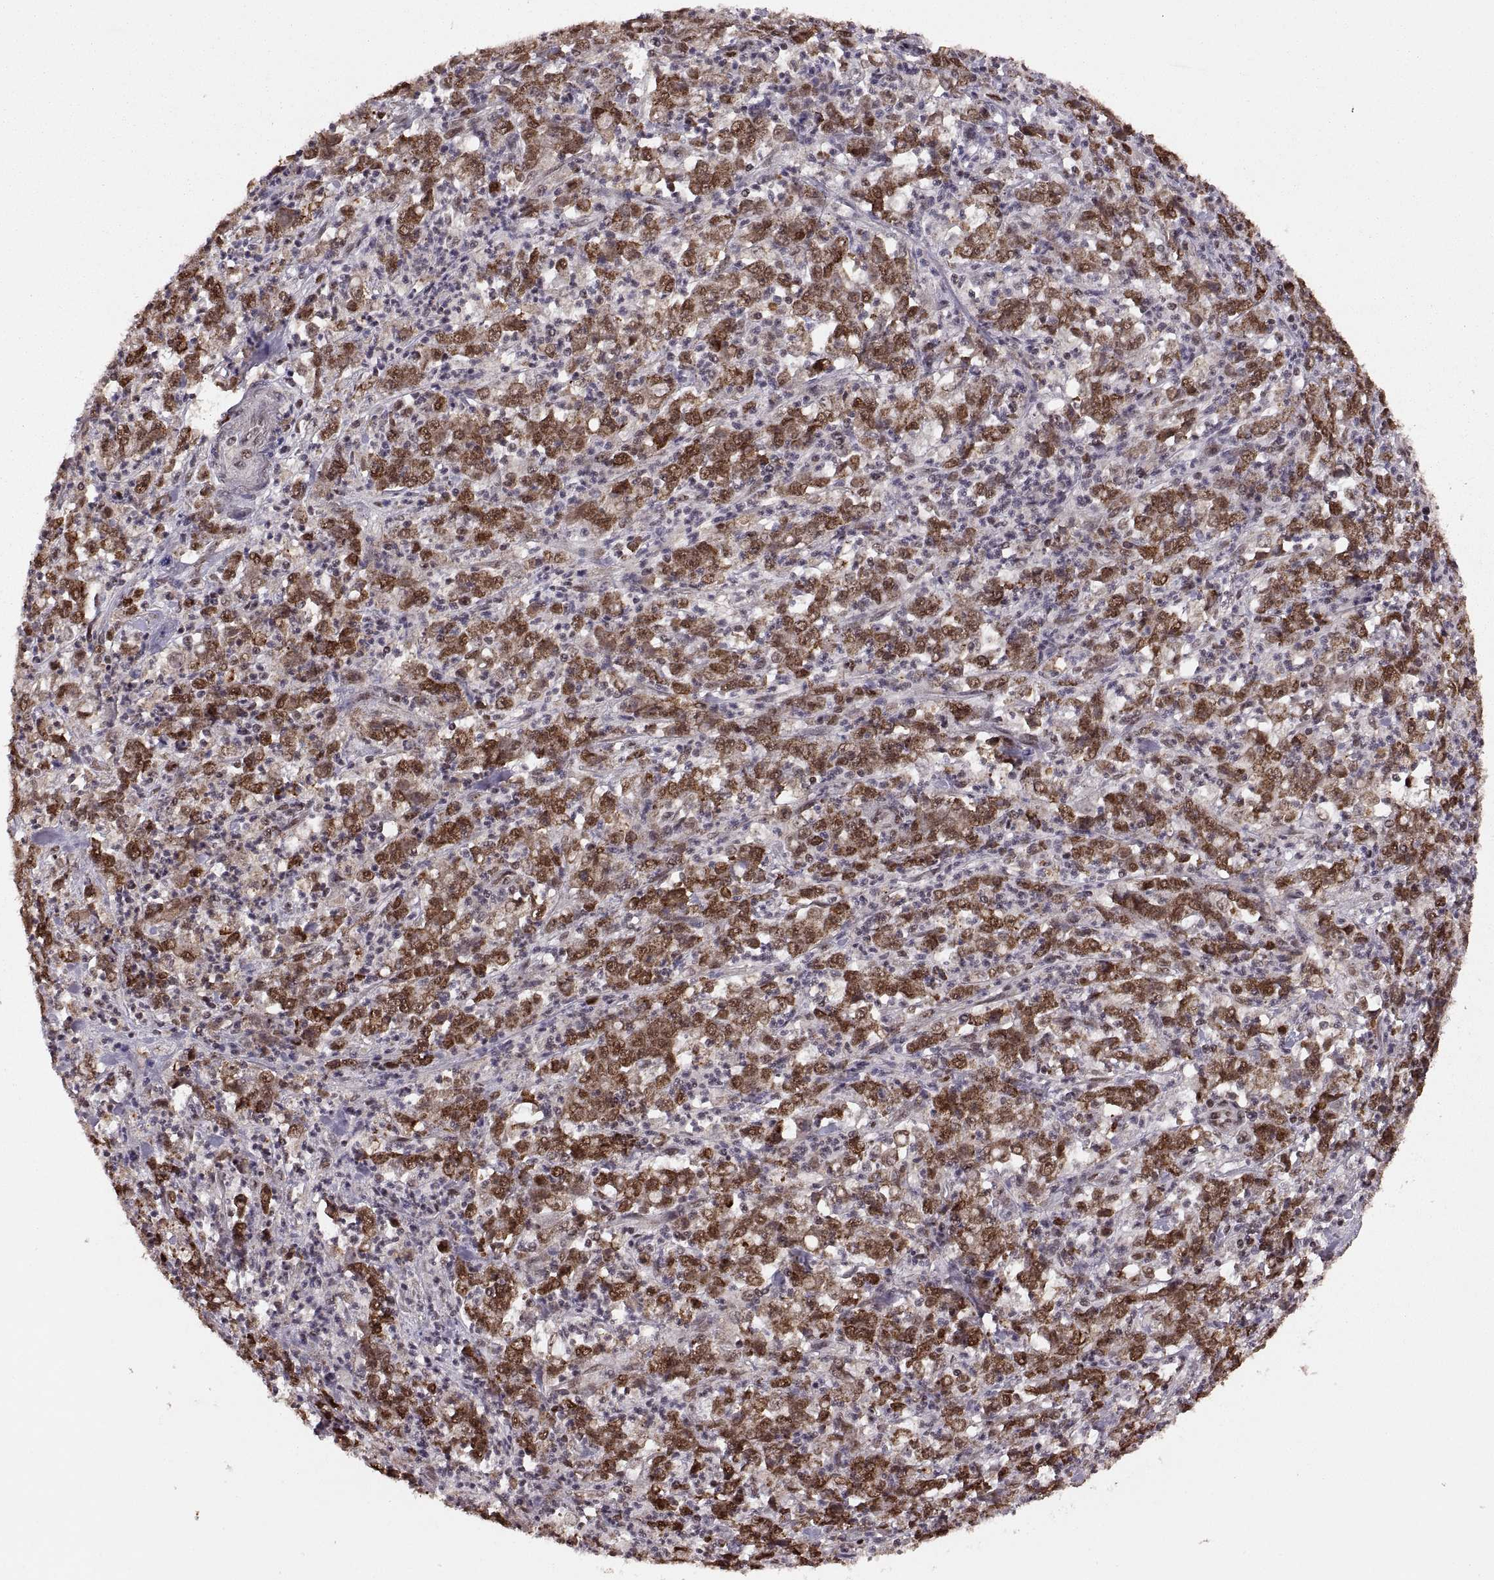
{"staining": {"intensity": "moderate", "quantity": "25%-75%", "location": "cytoplasmic/membranous,nuclear"}, "tissue": "stomach cancer", "cell_type": "Tumor cells", "image_type": "cancer", "snomed": [{"axis": "morphology", "description": "Adenocarcinoma, NOS"}, {"axis": "topography", "description": "Stomach, lower"}], "caption": "Immunohistochemistry photomicrograph of neoplastic tissue: human stomach cancer stained using immunohistochemistry exhibits medium levels of moderate protein expression localized specifically in the cytoplasmic/membranous and nuclear of tumor cells, appearing as a cytoplasmic/membranous and nuclear brown color.", "gene": "RFT1", "patient": {"sex": "female", "age": 71}}